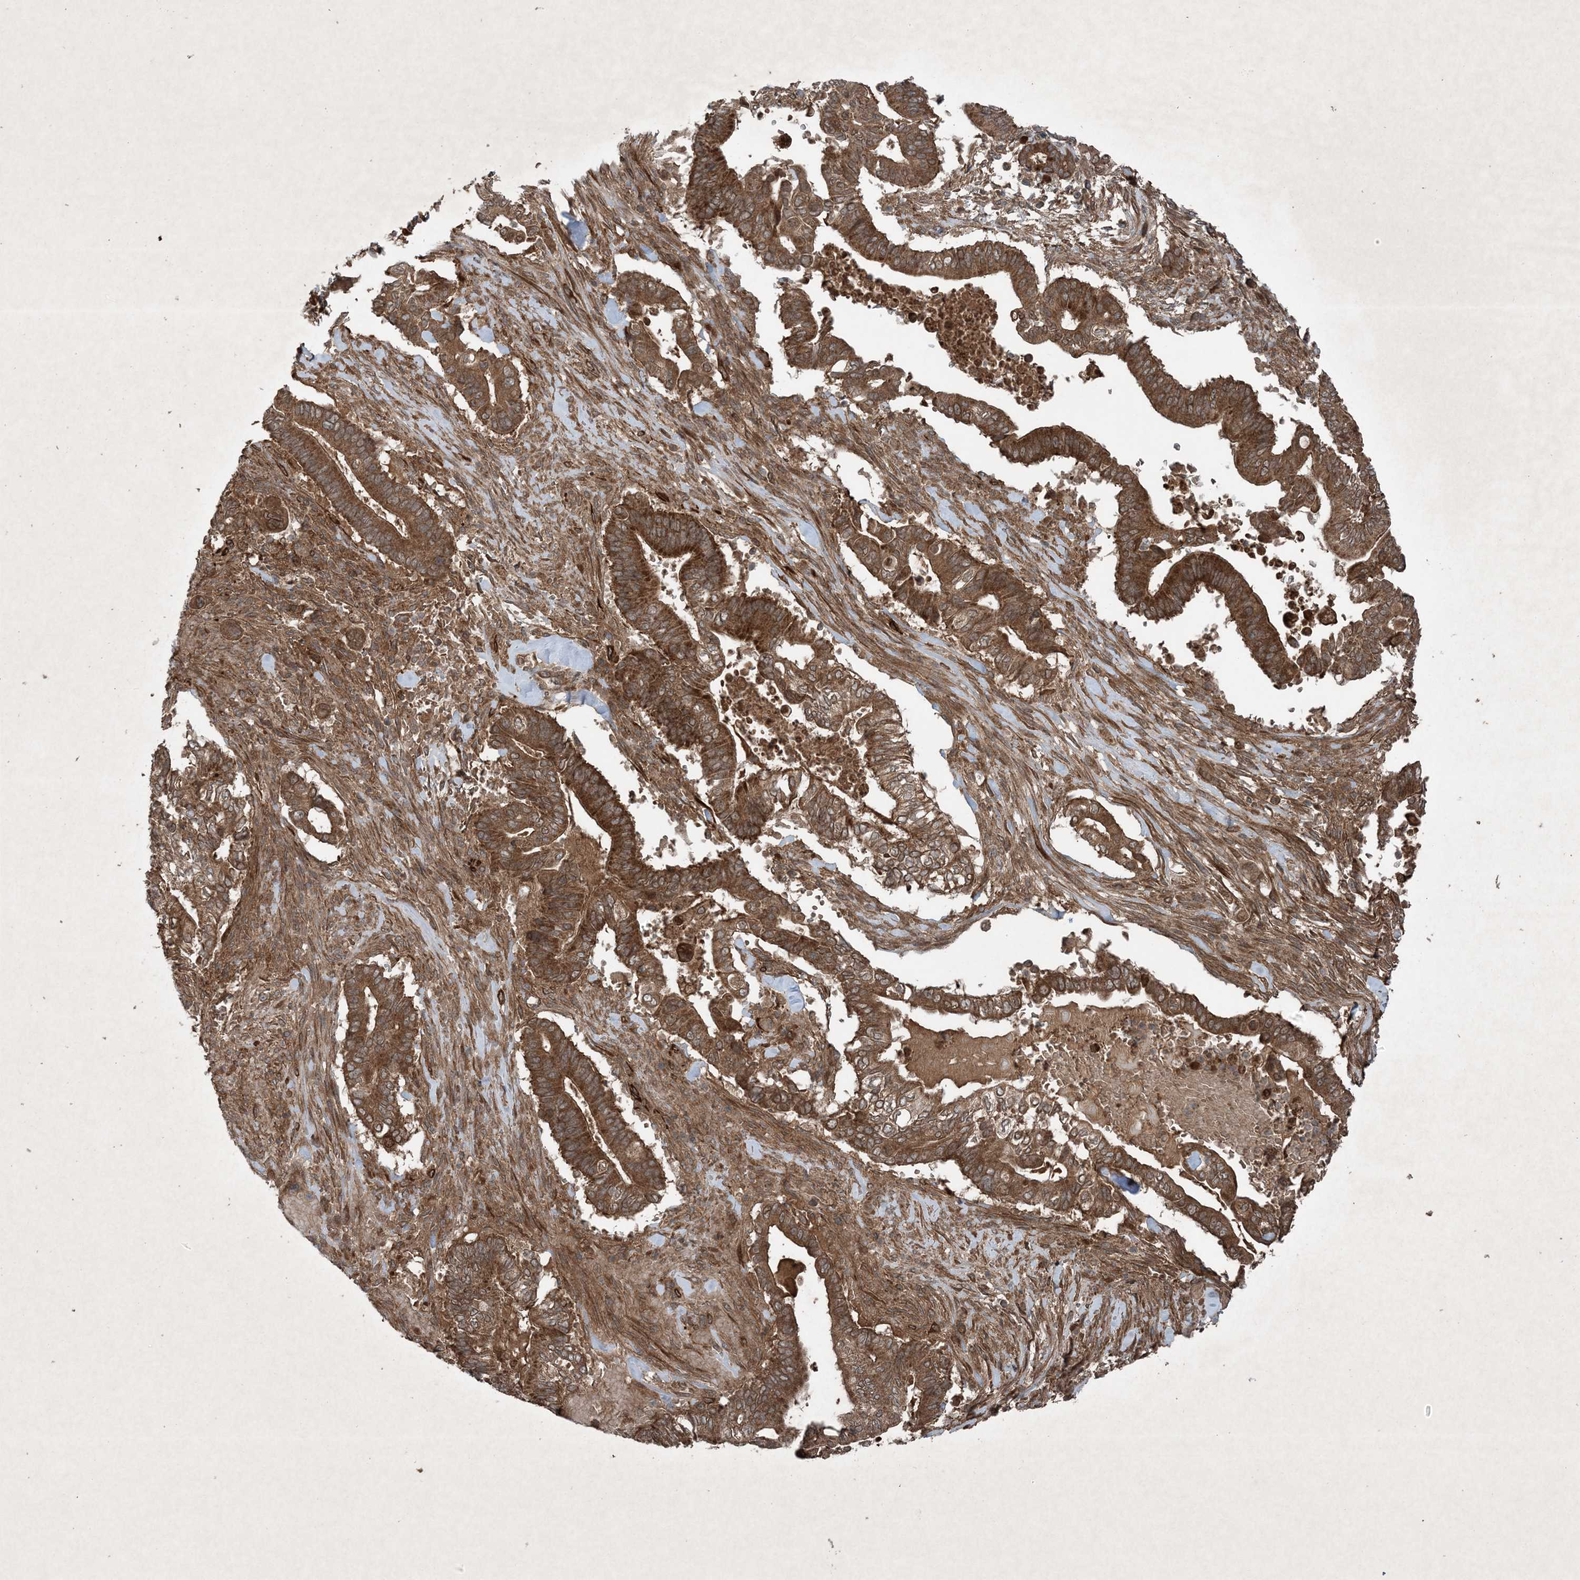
{"staining": {"intensity": "strong", "quantity": ">75%", "location": "cytoplasmic/membranous"}, "tissue": "pancreatic cancer", "cell_type": "Tumor cells", "image_type": "cancer", "snomed": [{"axis": "morphology", "description": "Adenocarcinoma, NOS"}, {"axis": "topography", "description": "Pancreas"}], "caption": "Immunohistochemistry (DAB) staining of human adenocarcinoma (pancreatic) displays strong cytoplasmic/membranous protein staining in about >75% of tumor cells.", "gene": "GNG5", "patient": {"sex": "male", "age": 68}}